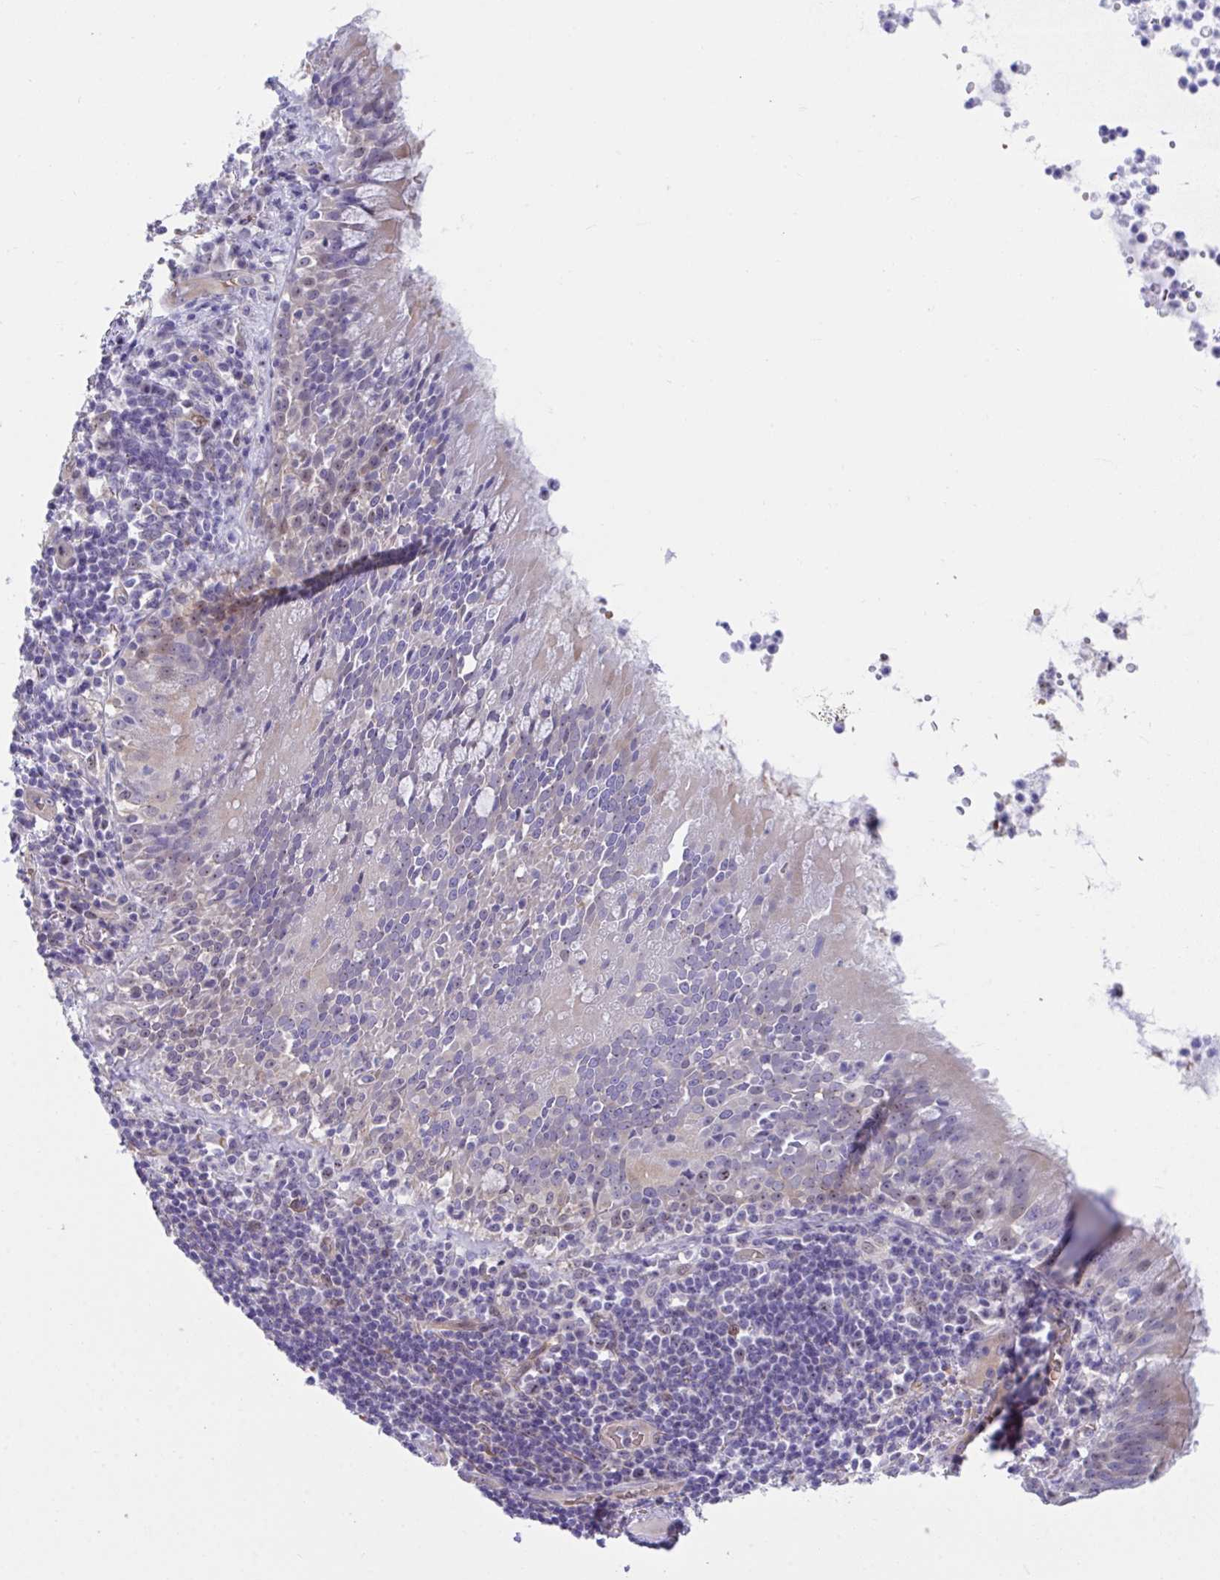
{"staining": {"intensity": "weak", "quantity": "25%-75%", "location": "cytoplasmic/membranous,nuclear"}, "tissue": "bronchus", "cell_type": "Respiratory epithelial cells", "image_type": "normal", "snomed": [{"axis": "morphology", "description": "Normal tissue, NOS"}, {"axis": "topography", "description": "Cartilage tissue"}, {"axis": "topography", "description": "Bronchus"}], "caption": "A high-resolution micrograph shows immunohistochemistry staining of benign bronchus, which shows weak cytoplasmic/membranous,nuclear positivity in about 25%-75% of respiratory epithelial cells. (Stains: DAB (3,3'-diaminobenzidine) in brown, nuclei in blue, Microscopy: brightfield microscopy at high magnification).", "gene": "CENPQ", "patient": {"sex": "male", "age": 56}}